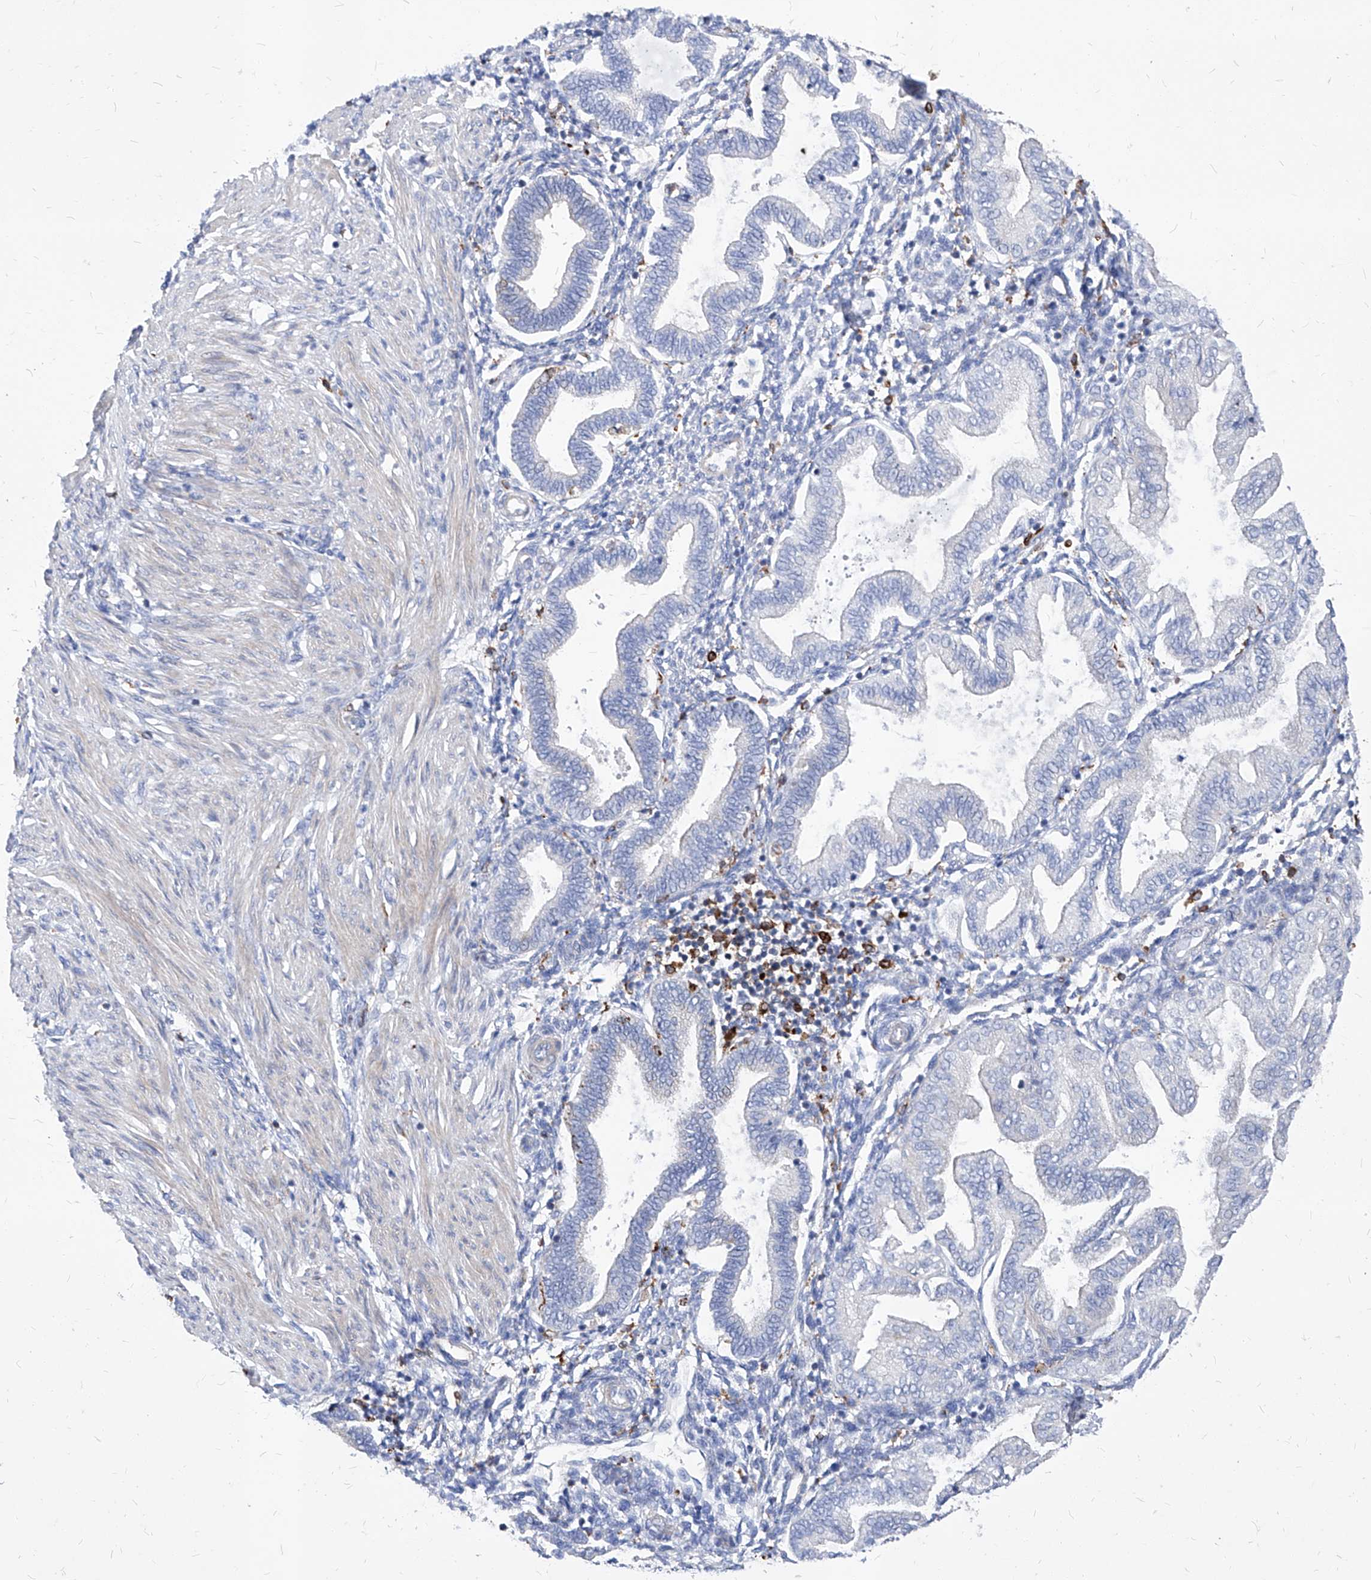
{"staining": {"intensity": "negative", "quantity": "none", "location": "none"}, "tissue": "endometrium", "cell_type": "Cells in endometrial stroma", "image_type": "normal", "snomed": [{"axis": "morphology", "description": "Normal tissue, NOS"}, {"axis": "topography", "description": "Endometrium"}], "caption": "Immunohistochemistry (IHC) of benign endometrium demonstrates no staining in cells in endometrial stroma. (Stains: DAB immunohistochemistry with hematoxylin counter stain, Microscopy: brightfield microscopy at high magnification).", "gene": "UBOX5", "patient": {"sex": "female", "age": 53}}